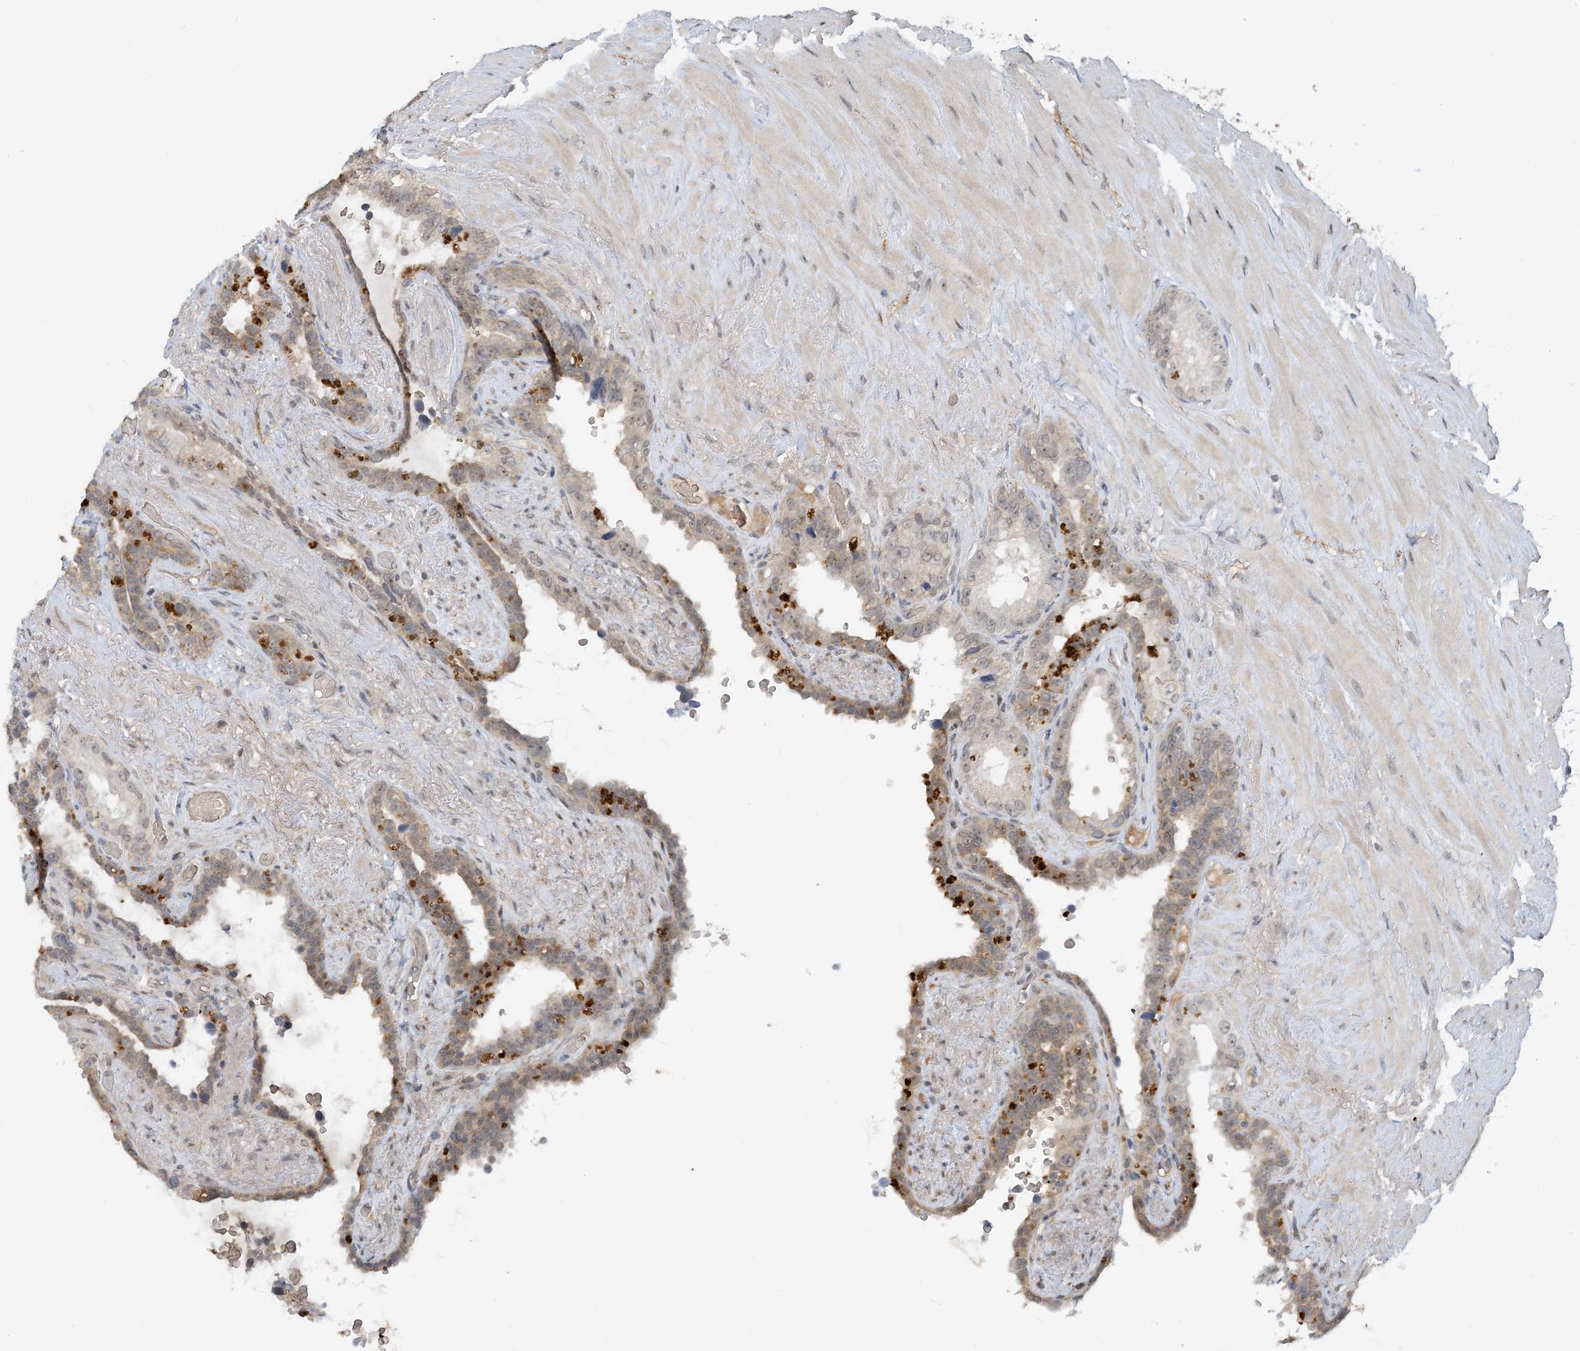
{"staining": {"intensity": "moderate", "quantity": "<25%", "location": "cytoplasmic/membranous"}, "tissue": "seminal vesicle", "cell_type": "Glandular cells", "image_type": "normal", "snomed": [{"axis": "morphology", "description": "Normal tissue, NOS"}, {"axis": "topography", "description": "Seminal veicle"}], "caption": "Human seminal vesicle stained with a brown dye displays moderate cytoplasmic/membranous positive staining in about <25% of glandular cells.", "gene": "UBE2E1", "patient": {"sex": "male", "age": 80}}